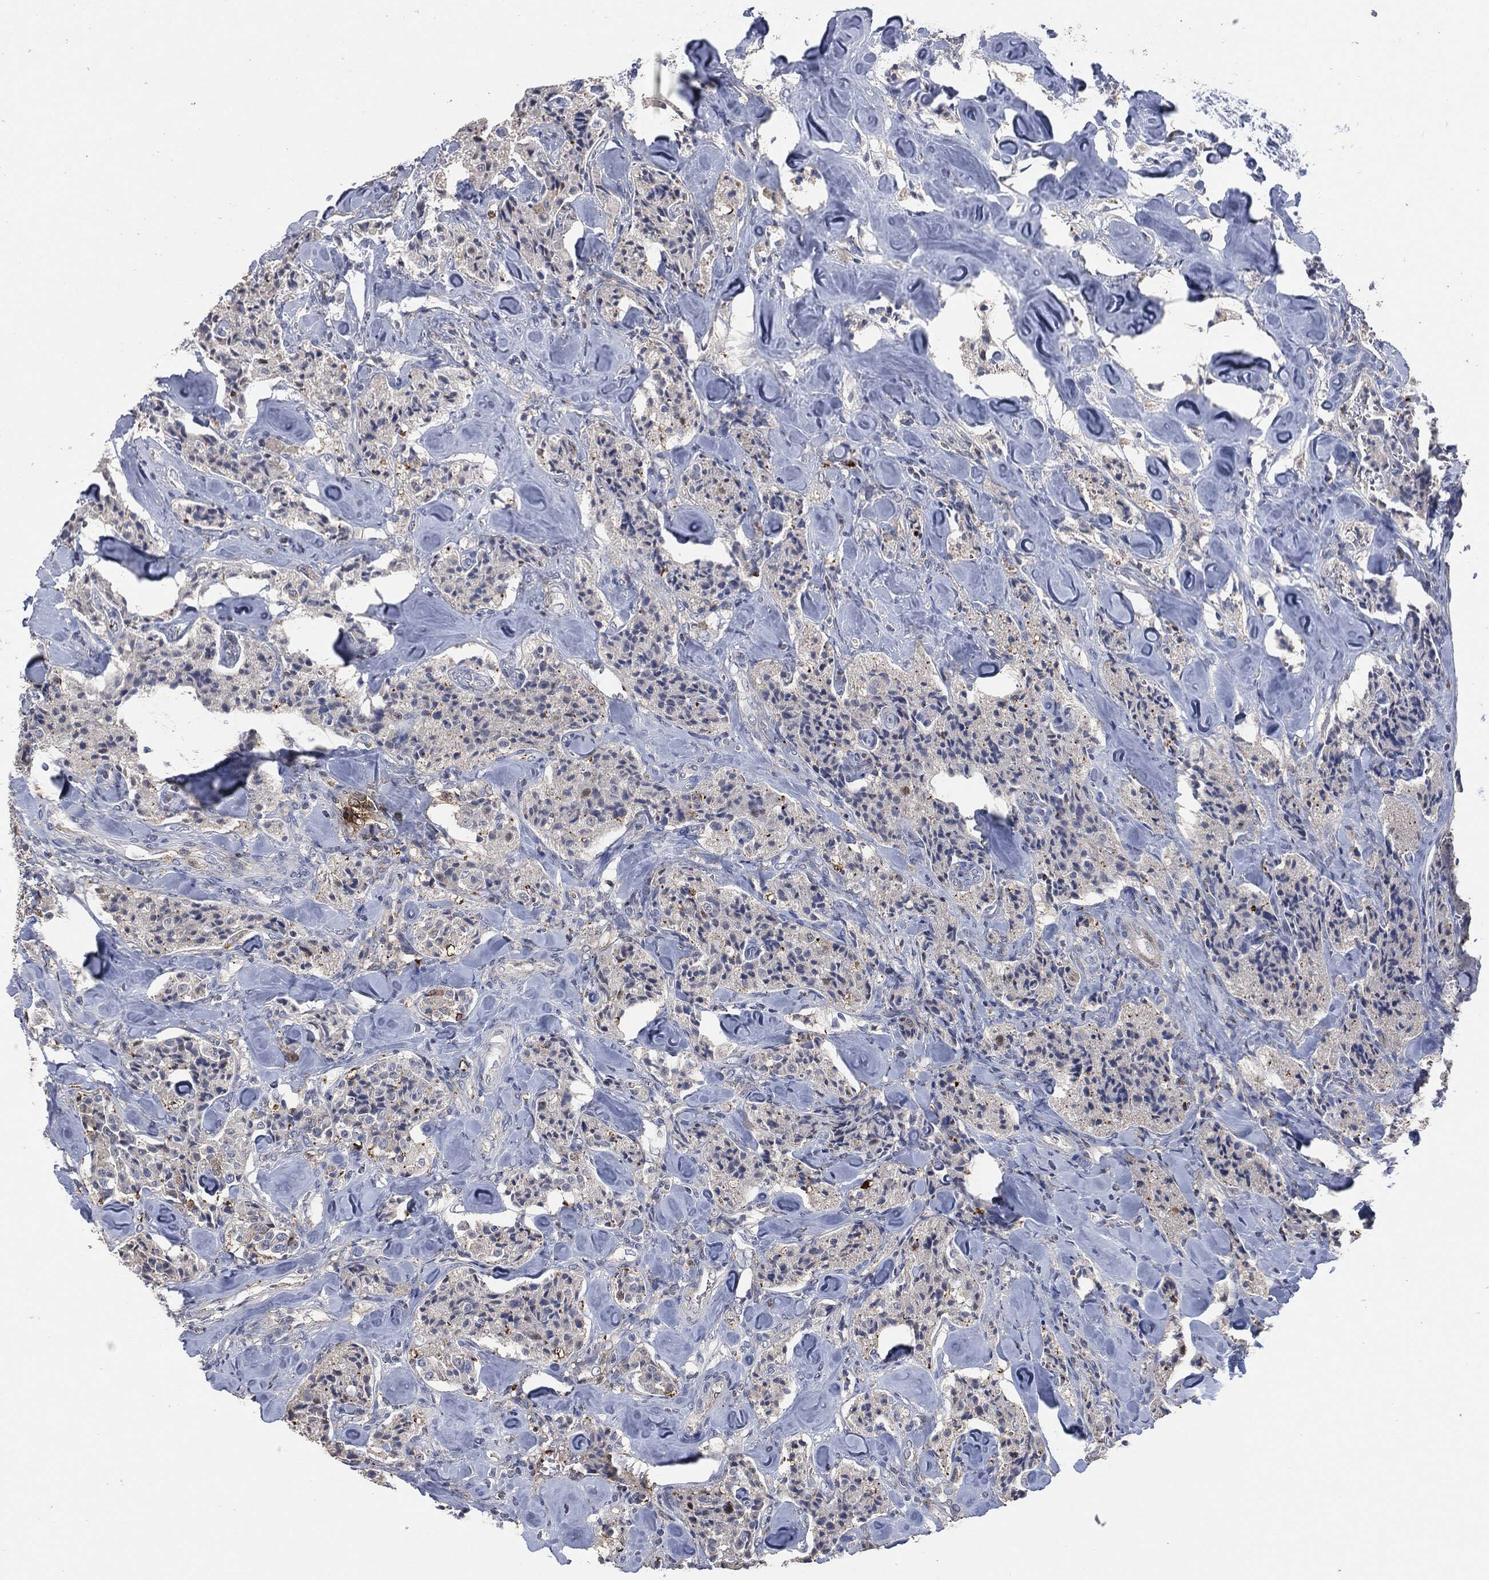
{"staining": {"intensity": "negative", "quantity": "none", "location": "none"}, "tissue": "carcinoid", "cell_type": "Tumor cells", "image_type": "cancer", "snomed": [{"axis": "morphology", "description": "Carcinoid, malignant, NOS"}, {"axis": "topography", "description": "Pancreas"}], "caption": "An immunohistochemistry micrograph of carcinoid (malignant) is shown. There is no staining in tumor cells of carcinoid (malignant).", "gene": "CD33", "patient": {"sex": "male", "age": 41}}